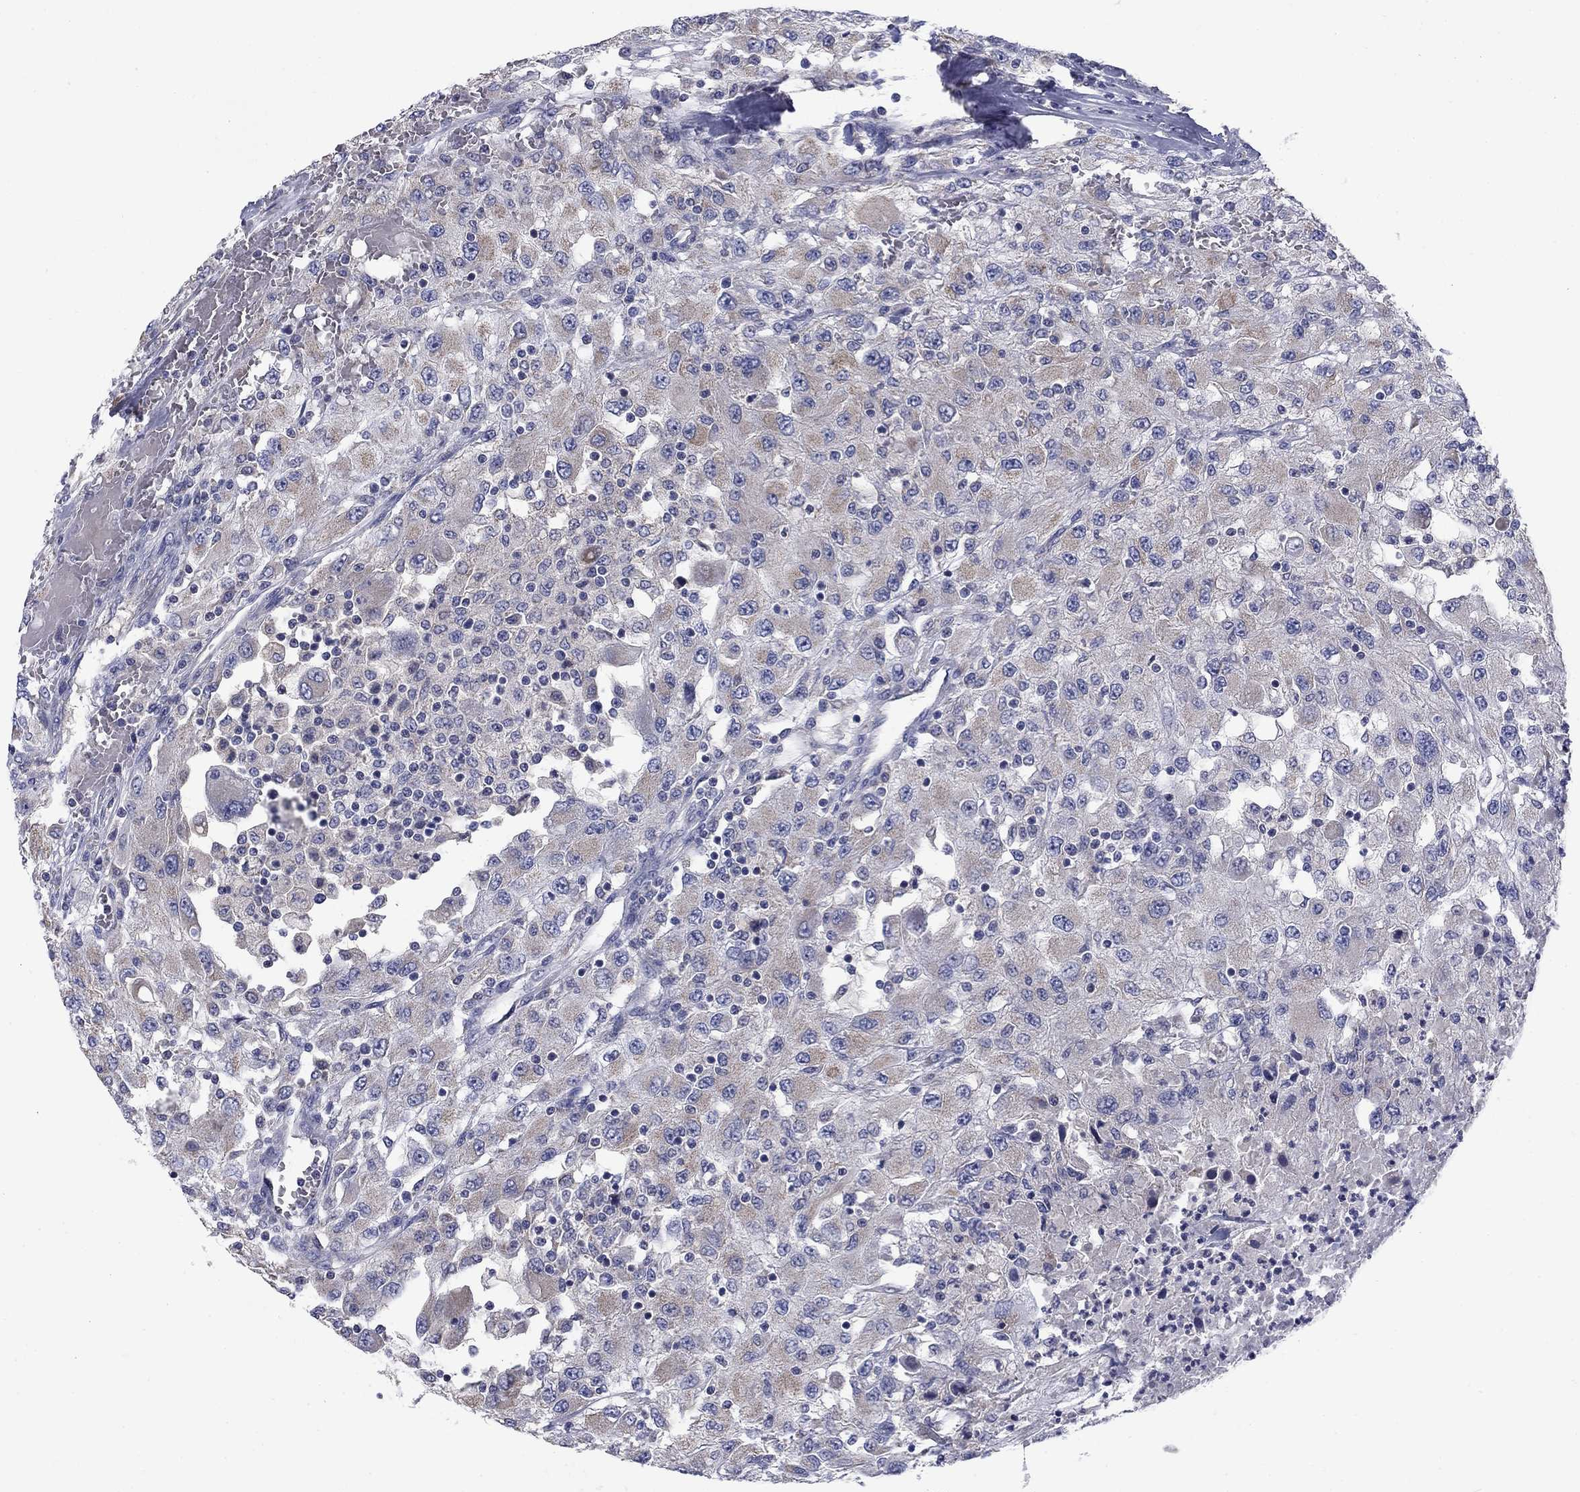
{"staining": {"intensity": "weak", "quantity": "<25%", "location": "cytoplasmic/membranous"}, "tissue": "renal cancer", "cell_type": "Tumor cells", "image_type": "cancer", "snomed": [{"axis": "morphology", "description": "Adenocarcinoma, NOS"}, {"axis": "topography", "description": "Kidney"}], "caption": "Immunohistochemistry (IHC) image of neoplastic tissue: human renal adenocarcinoma stained with DAB displays no significant protein expression in tumor cells.", "gene": "FRK", "patient": {"sex": "female", "age": 67}}